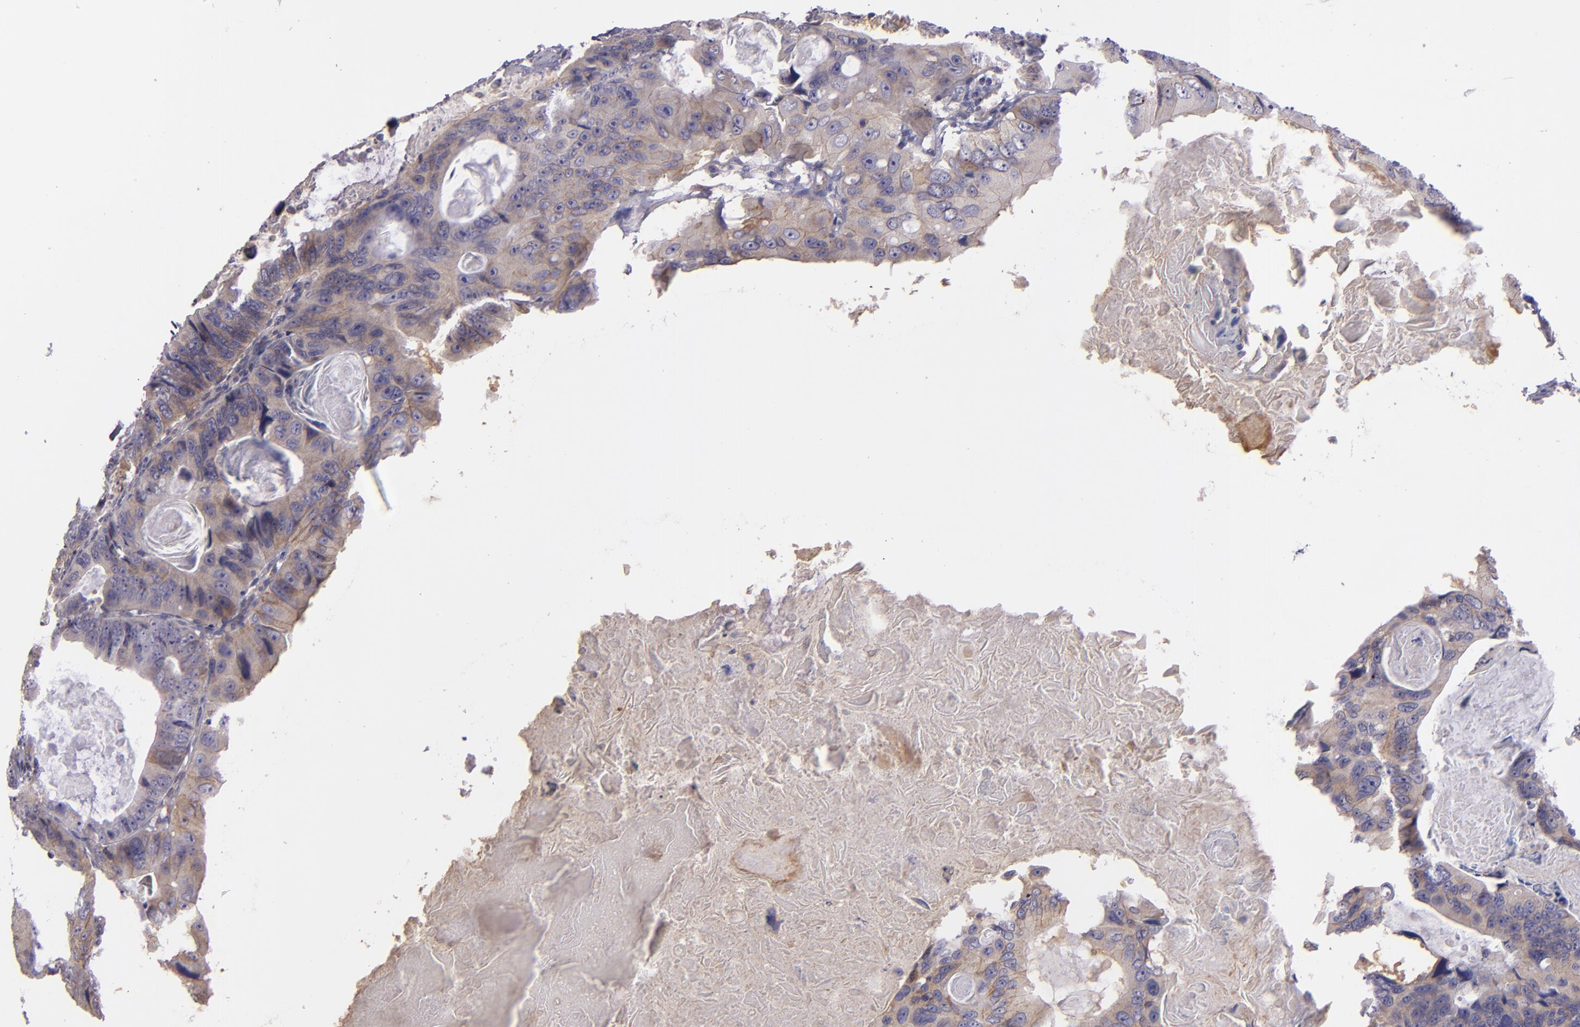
{"staining": {"intensity": "moderate", "quantity": ">75%", "location": "cytoplasmic/membranous"}, "tissue": "colorectal cancer", "cell_type": "Tumor cells", "image_type": "cancer", "snomed": [{"axis": "morphology", "description": "Adenocarcinoma, NOS"}, {"axis": "topography", "description": "Colon"}], "caption": "Adenocarcinoma (colorectal) stained with a protein marker exhibits moderate staining in tumor cells.", "gene": "ECE1", "patient": {"sex": "female", "age": 55}}